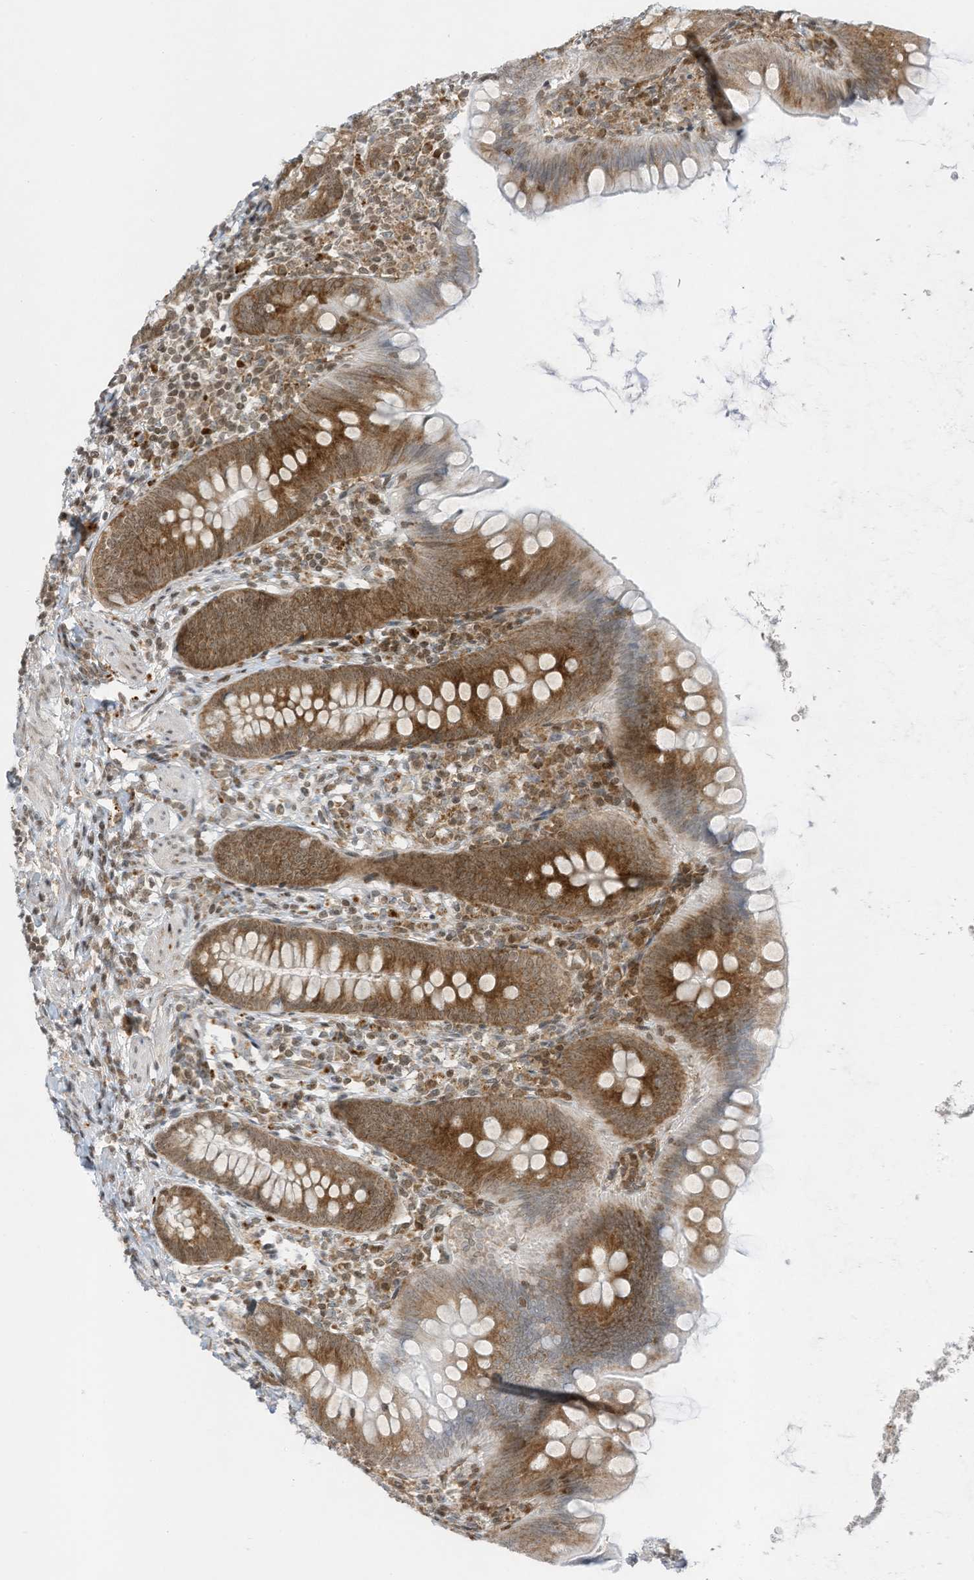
{"staining": {"intensity": "moderate", "quantity": ">75%", "location": "cytoplasmic/membranous,nuclear"}, "tissue": "appendix", "cell_type": "Glandular cells", "image_type": "normal", "snomed": [{"axis": "morphology", "description": "Normal tissue, NOS"}, {"axis": "topography", "description": "Appendix"}], "caption": "Brown immunohistochemical staining in normal human appendix exhibits moderate cytoplasmic/membranous,nuclear staining in approximately >75% of glandular cells.", "gene": "EDF1", "patient": {"sex": "female", "age": 62}}